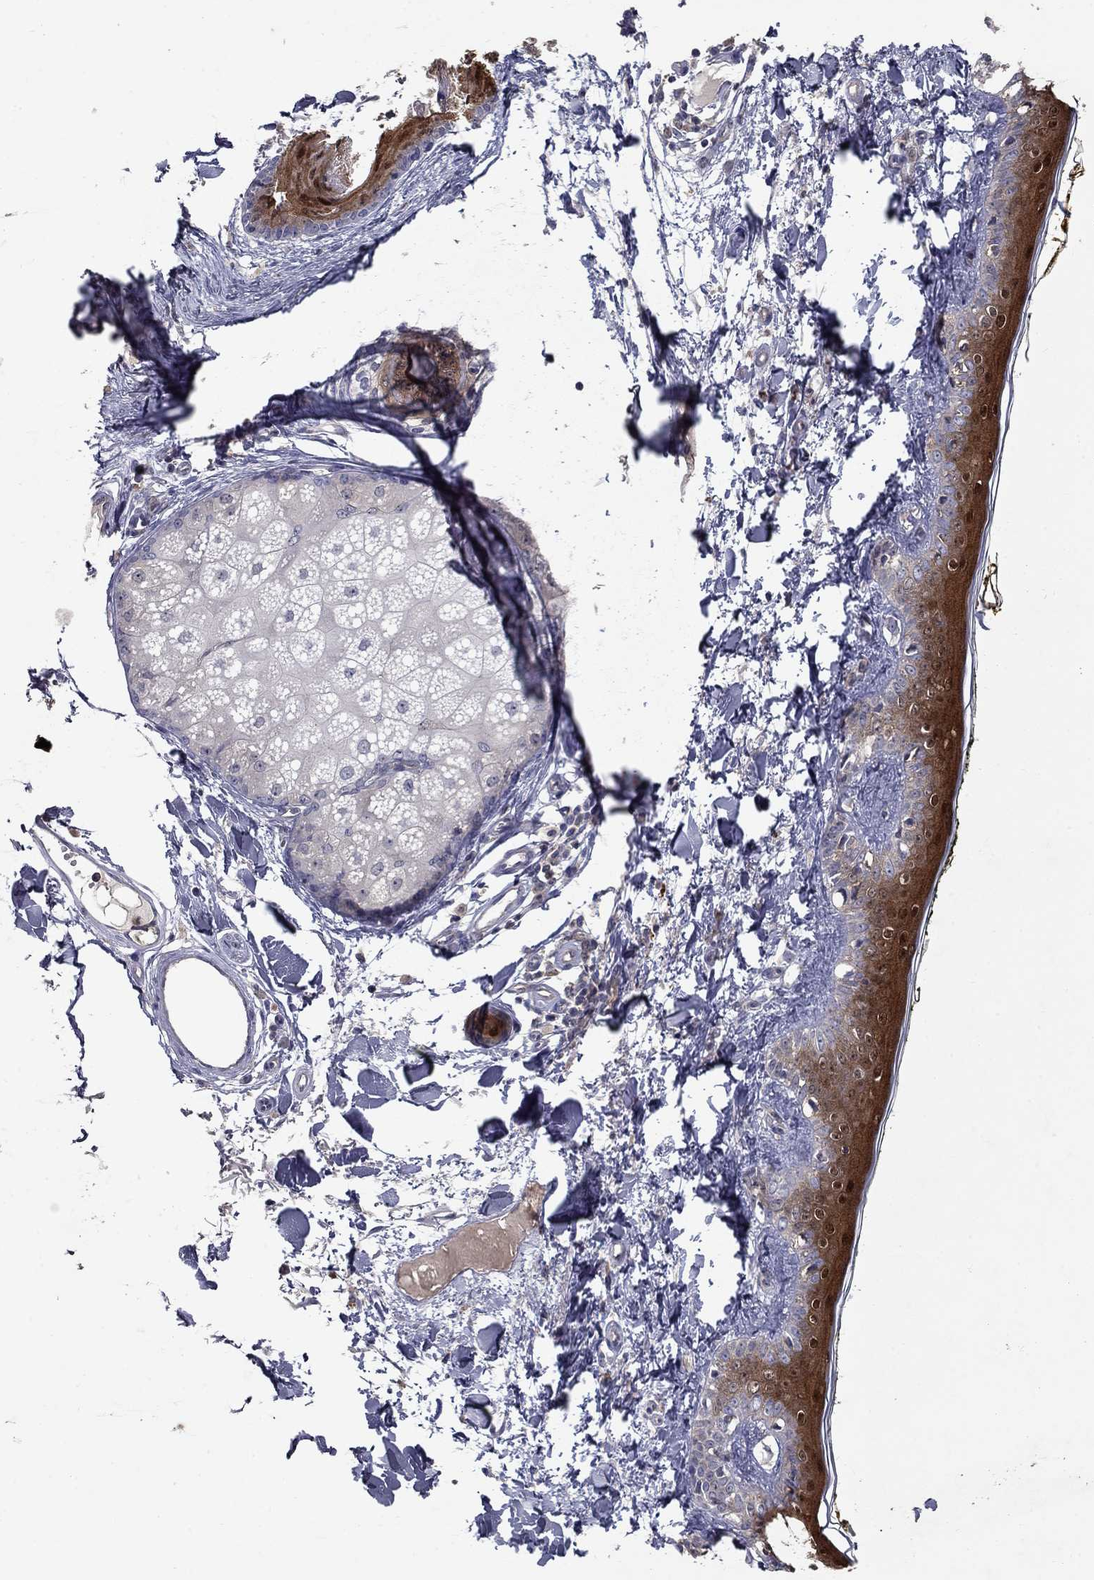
{"staining": {"intensity": "negative", "quantity": "none", "location": "none"}, "tissue": "skin", "cell_type": "Fibroblasts", "image_type": "normal", "snomed": [{"axis": "morphology", "description": "Normal tissue, NOS"}, {"axis": "topography", "description": "Skin"}], "caption": "This micrograph is of normal skin stained with IHC to label a protein in brown with the nuclei are counter-stained blue. There is no staining in fibroblasts.", "gene": "GLTP", "patient": {"sex": "male", "age": 76}}